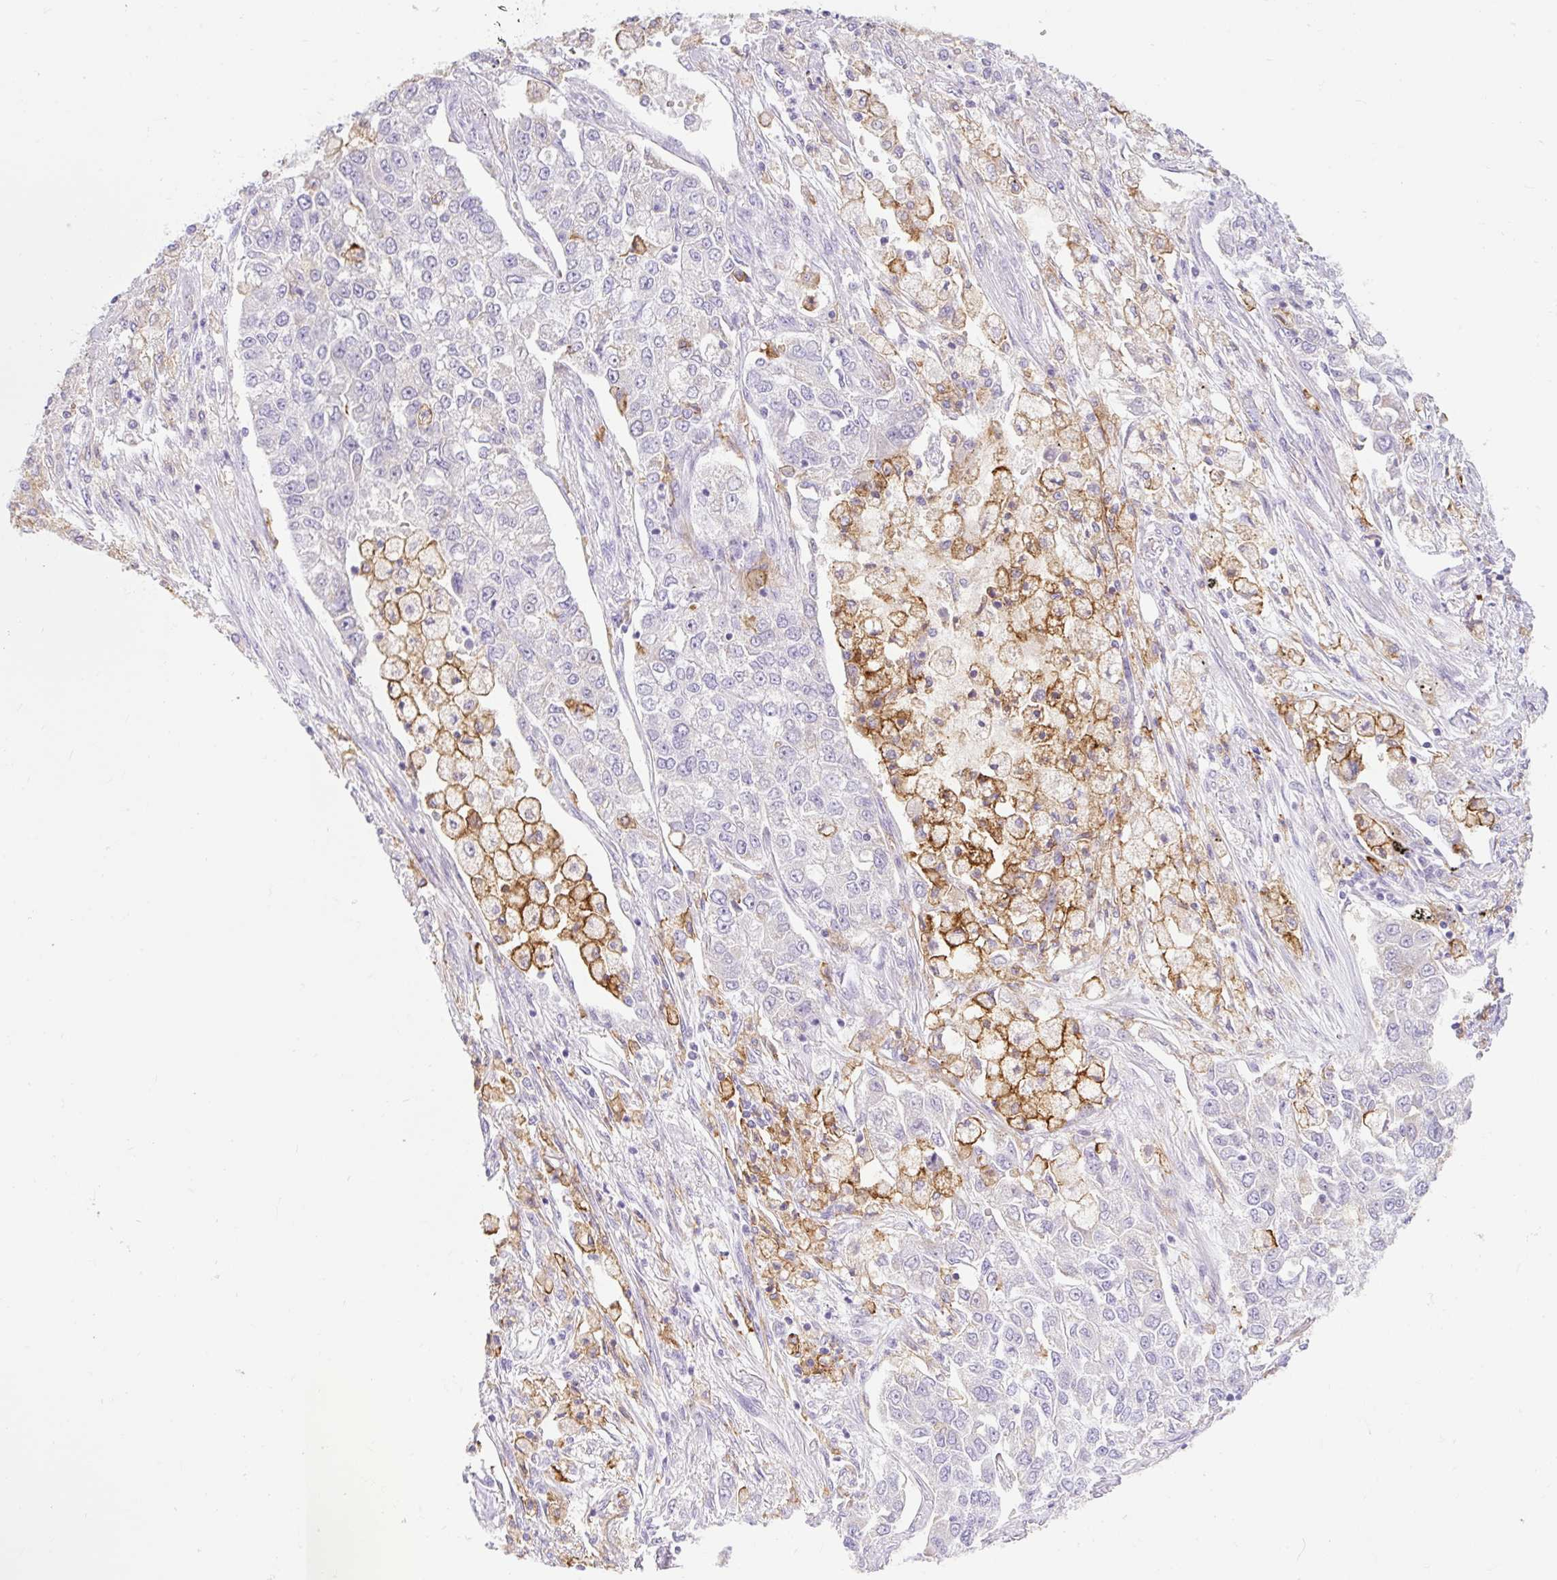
{"staining": {"intensity": "negative", "quantity": "none", "location": "none"}, "tissue": "lung cancer", "cell_type": "Tumor cells", "image_type": "cancer", "snomed": [{"axis": "morphology", "description": "Adenocarcinoma, NOS"}, {"axis": "topography", "description": "Lung"}], "caption": "Lung adenocarcinoma stained for a protein using immunohistochemistry reveals no staining tumor cells.", "gene": "SIGLEC1", "patient": {"sex": "male", "age": 49}}